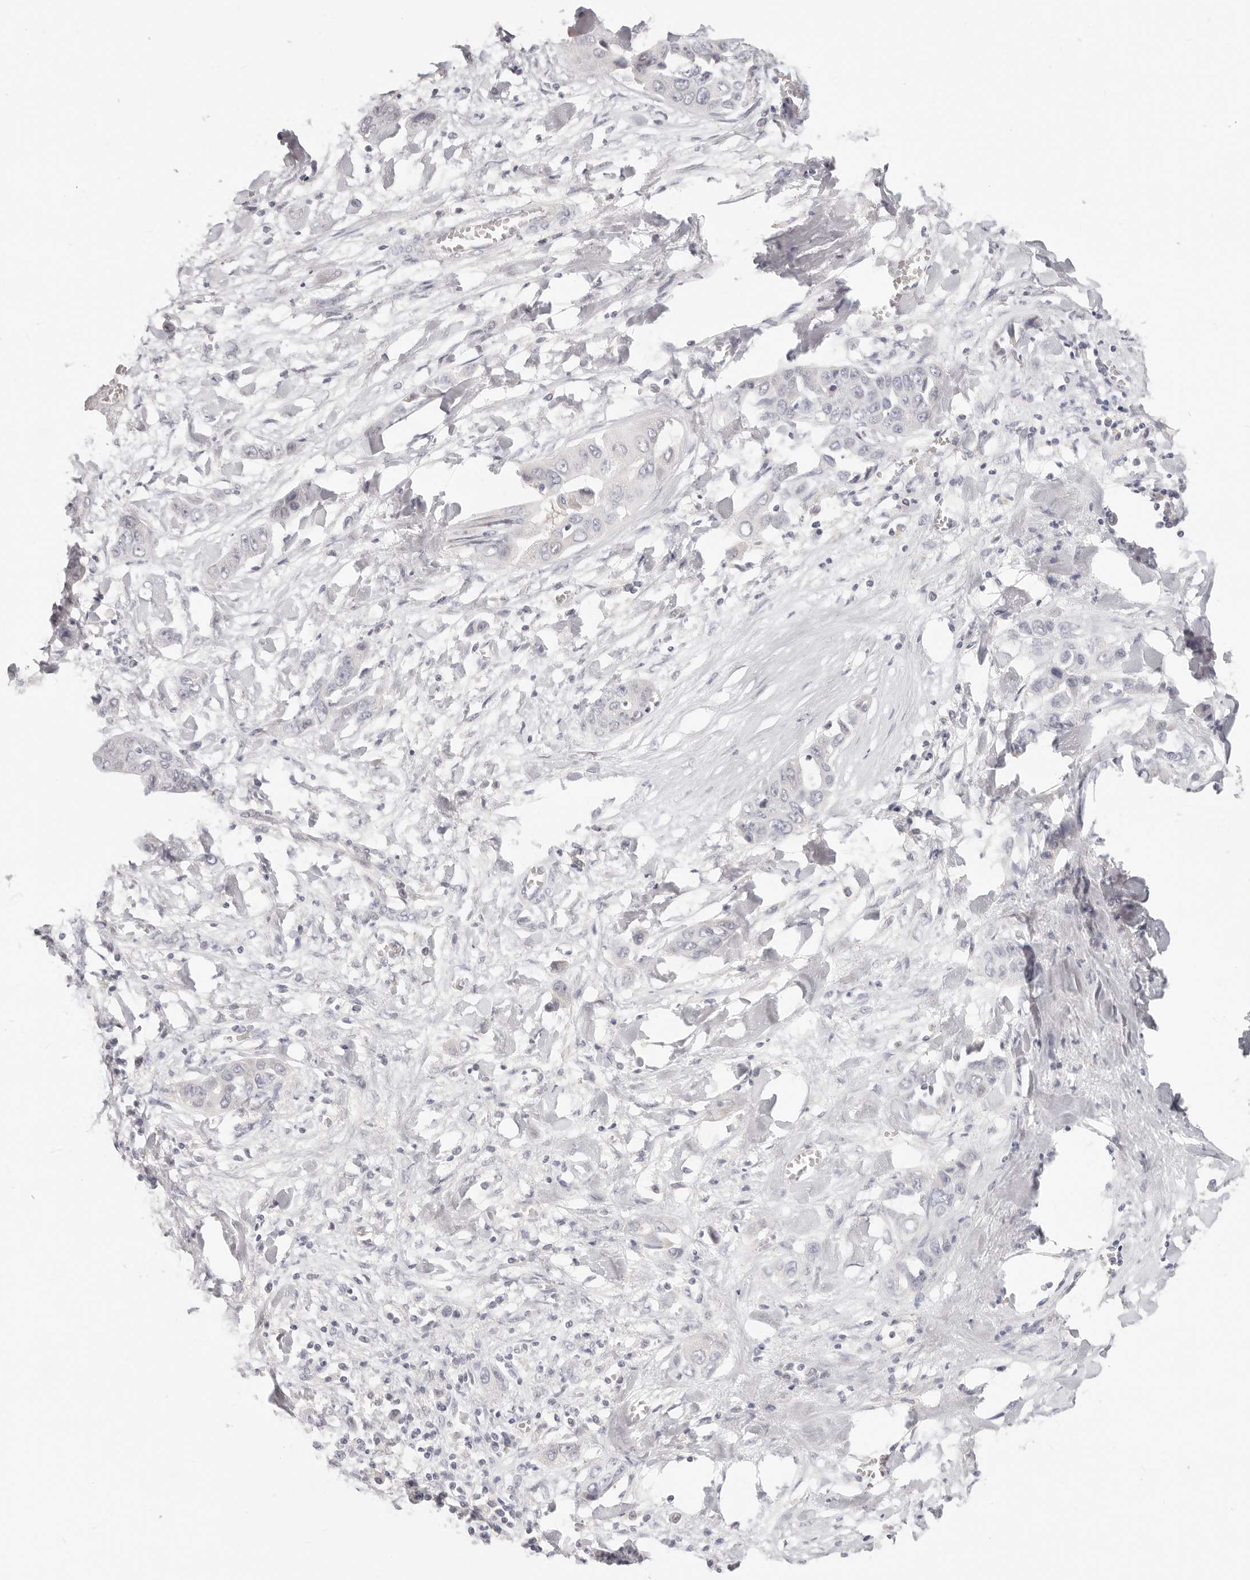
{"staining": {"intensity": "negative", "quantity": "none", "location": "none"}, "tissue": "liver cancer", "cell_type": "Tumor cells", "image_type": "cancer", "snomed": [{"axis": "morphology", "description": "Cholangiocarcinoma"}, {"axis": "topography", "description": "Liver"}], "caption": "This is an IHC image of liver cancer. There is no expression in tumor cells.", "gene": "ASCL1", "patient": {"sex": "female", "age": 52}}